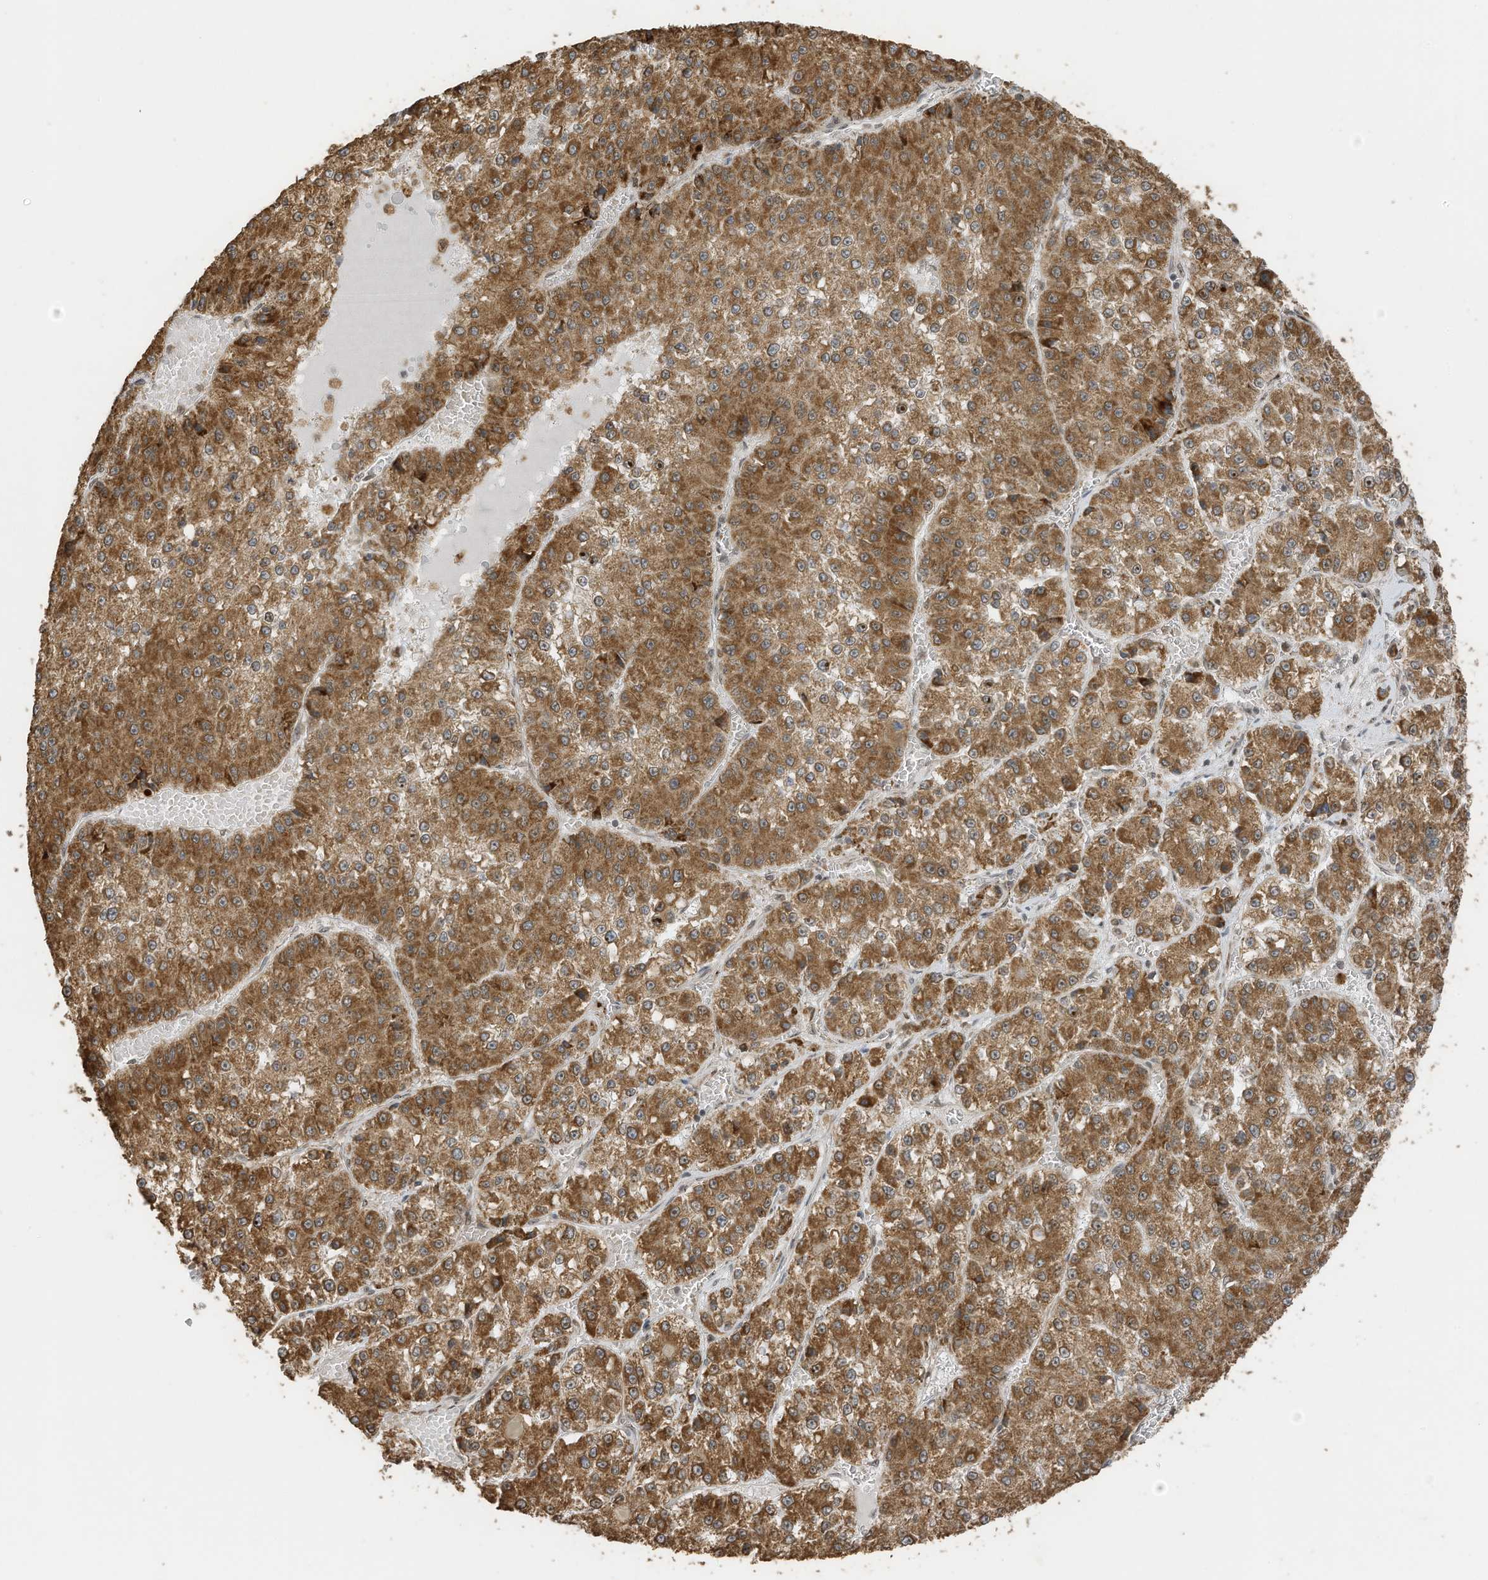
{"staining": {"intensity": "moderate", "quantity": ">75%", "location": "cytoplasmic/membranous"}, "tissue": "liver cancer", "cell_type": "Tumor cells", "image_type": "cancer", "snomed": [{"axis": "morphology", "description": "Carcinoma, Hepatocellular, NOS"}, {"axis": "topography", "description": "Liver"}], "caption": "Liver hepatocellular carcinoma stained for a protein (brown) exhibits moderate cytoplasmic/membranous positive staining in approximately >75% of tumor cells.", "gene": "ERLEC1", "patient": {"sex": "female", "age": 73}}